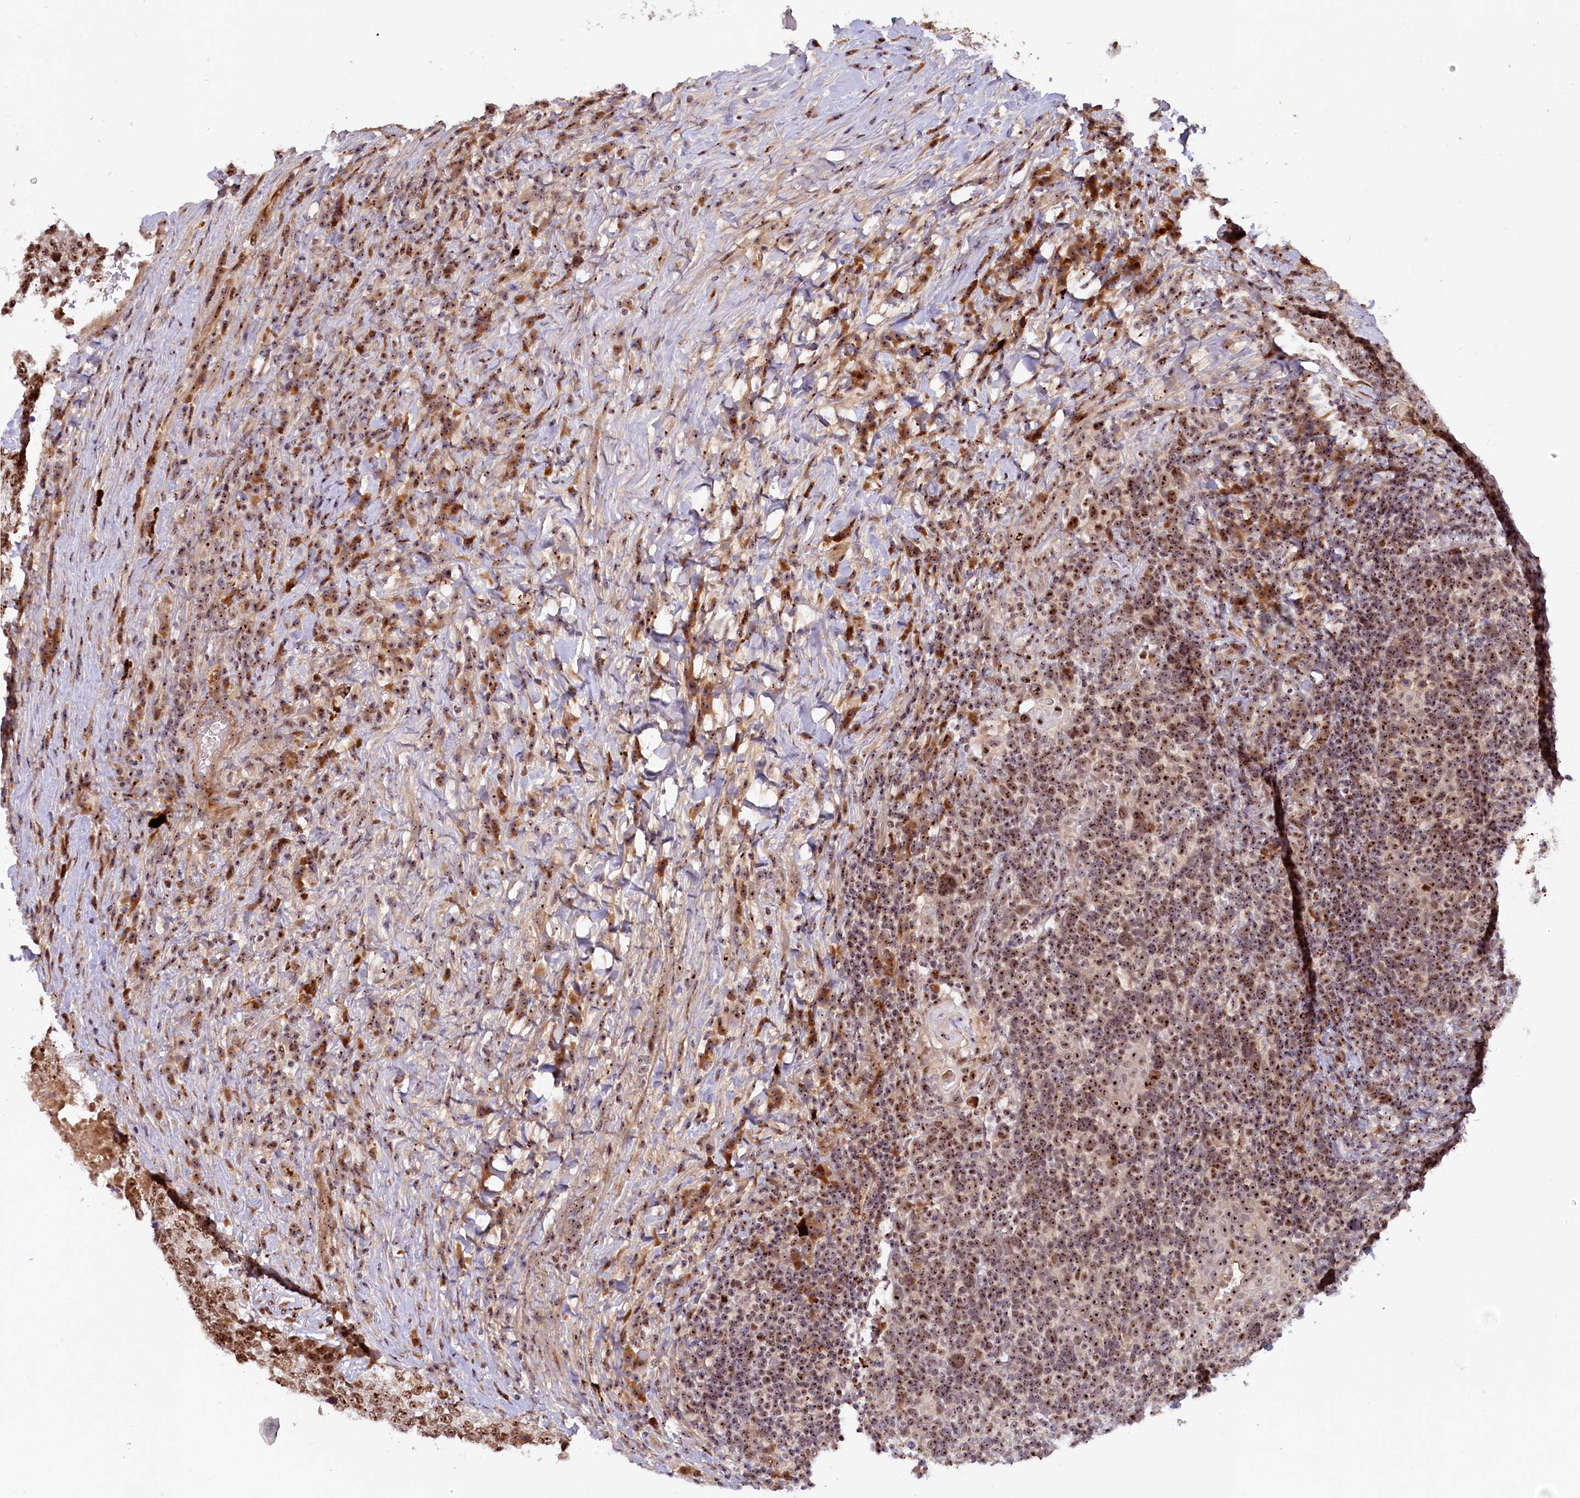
{"staining": {"intensity": "strong", "quantity": ">75%", "location": "nuclear"}, "tissue": "head and neck cancer", "cell_type": "Tumor cells", "image_type": "cancer", "snomed": [{"axis": "morphology", "description": "Squamous cell carcinoma, NOS"}, {"axis": "morphology", "description": "Squamous cell carcinoma, metastatic, NOS"}, {"axis": "topography", "description": "Lymph node"}, {"axis": "topography", "description": "Head-Neck"}], "caption": "Strong nuclear protein staining is appreciated in approximately >75% of tumor cells in head and neck metastatic squamous cell carcinoma.", "gene": "TCOF1", "patient": {"sex": "male", "age": 62}}